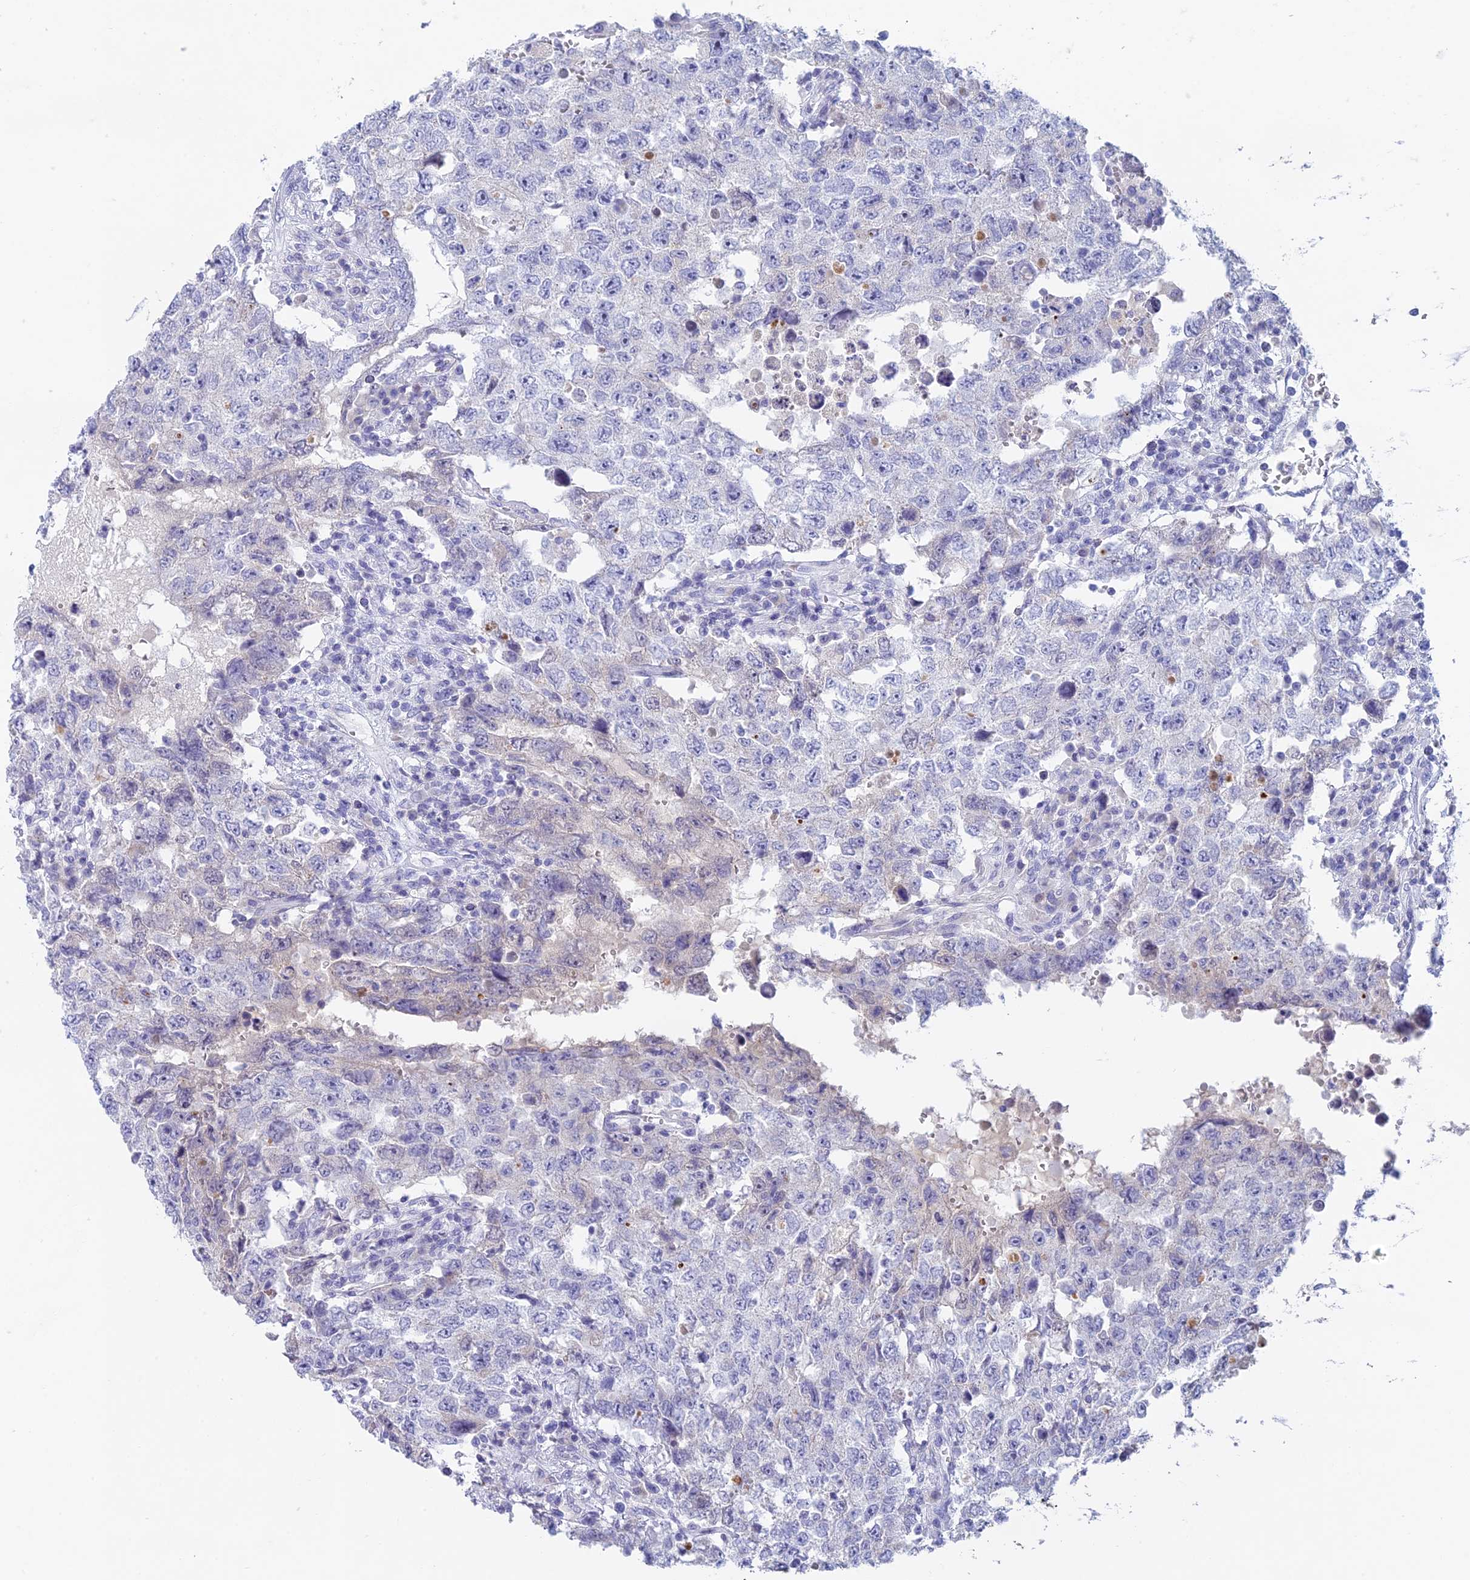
{"staining": {"intensity": "negative", "quantity": "none", "location": "none"}, "tissue": "testis cancer", "cell_type": "Tumor cells", "image_type": "cancer", "snomed": [{"axis": "morphology", "description": "Carcinoma, Embryonal, NOS"}, {"axis": "topography", "description": "Testis"}], "caption": "Testis cancer stained for a protein using IHC exhibits no staining tumor cells.", "gene": "REXO5", "patient": {"sex": "male", "age": 26}}